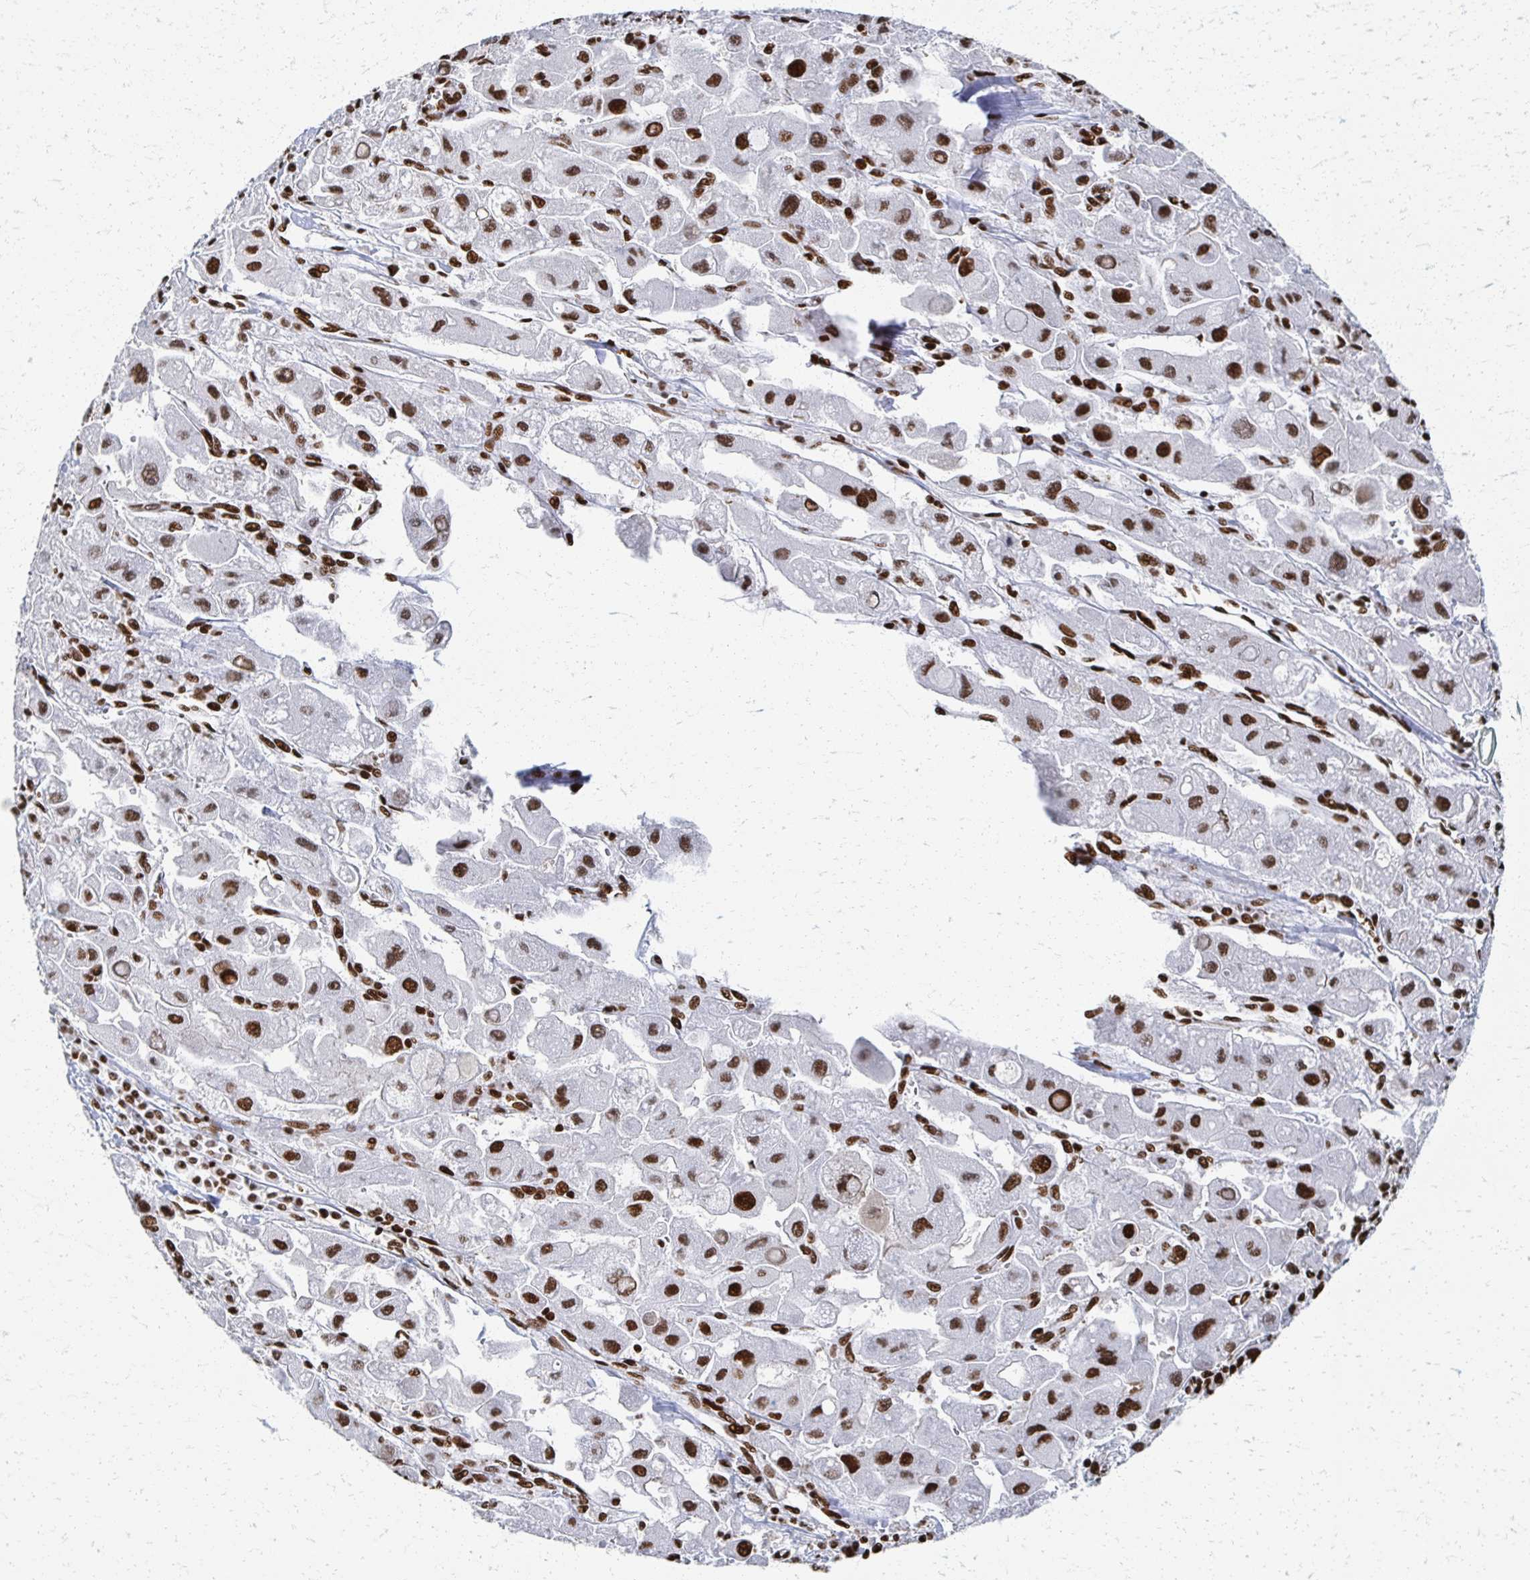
{"staining": {"intensity": "strong", "quantity": ">75%", "location": "nuclear"}, "tissue": "liver cancer", "cell_type": "Tumor cells", "image_type": "cancer", "snomed": [{"axis": "morphology", "description": "Carcinoma, Hepatocellular, NOS"}, {"axis": "topography", "description": "Liver"}], "caption": "Human liver hepatocellular carcinoma stained with a brown dye demonstrates strong nuclear positive positivity in about >75% of tumor cells.", "gene": "RBBP7", "patient": {"sex": "male", "age": 24}}